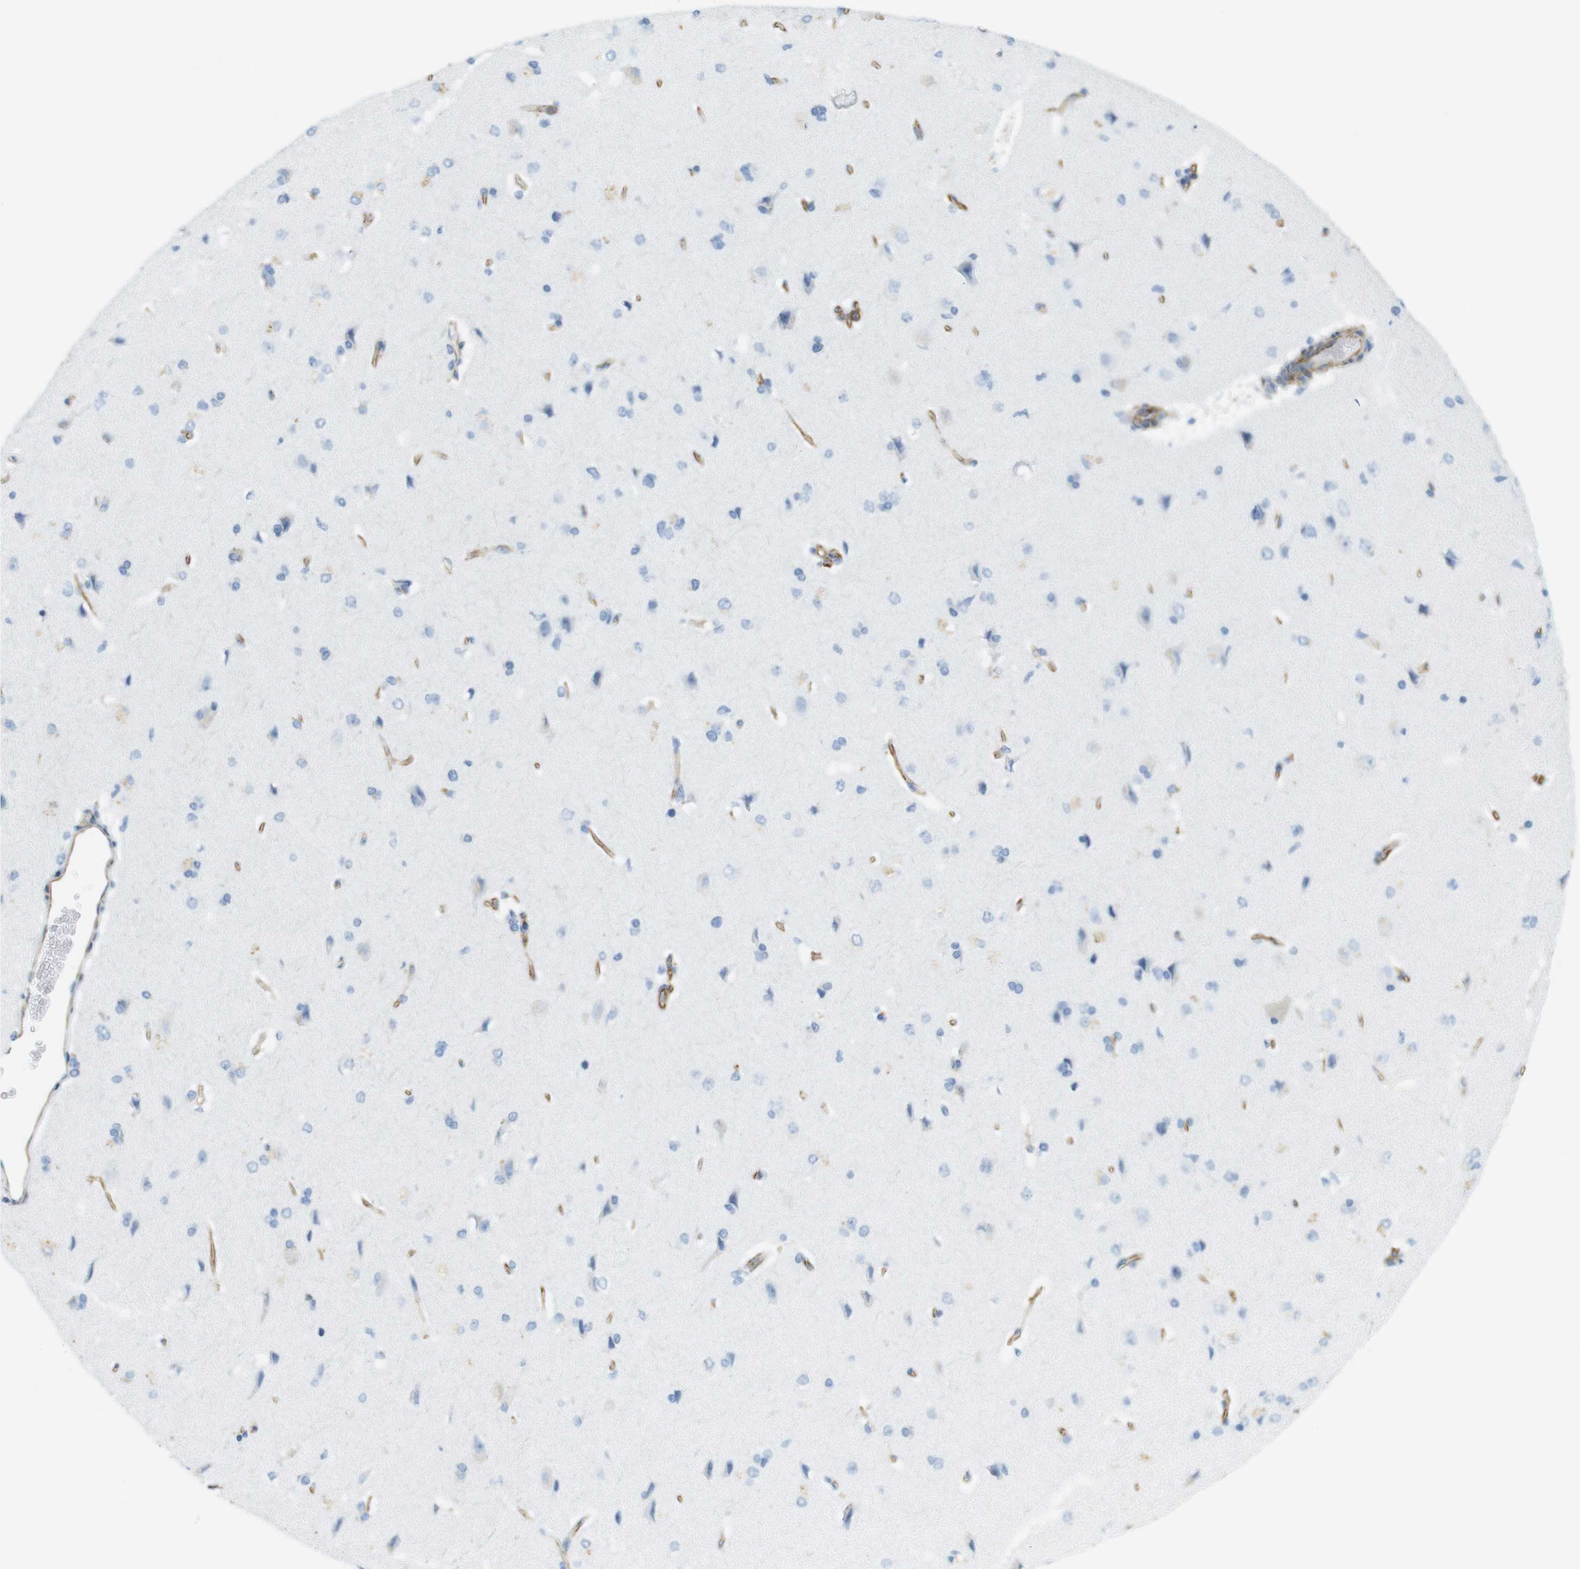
{"staining": {"intensity": "moderate", "quantity": ">75%", "location": "cytoplasmic/membranous"}, "tissue": "cerebral cortex", "cell_type": "Endothelial cells", "image_type": "normal", "snomed": [{"axis": "morphology", "description": "Normal tissue, NOS"}, {"axis": "topography", "description": "Cerebral cortex"}], "caption": "Approximately >75% of endothelial cells in normal cerebral cortex display moderate cytoplasmic/membranous protein positivity as visualized by brown immunohistochemical staining.", "gene": "MS4A10", "patient": {"sex": "male", "age": 62}}